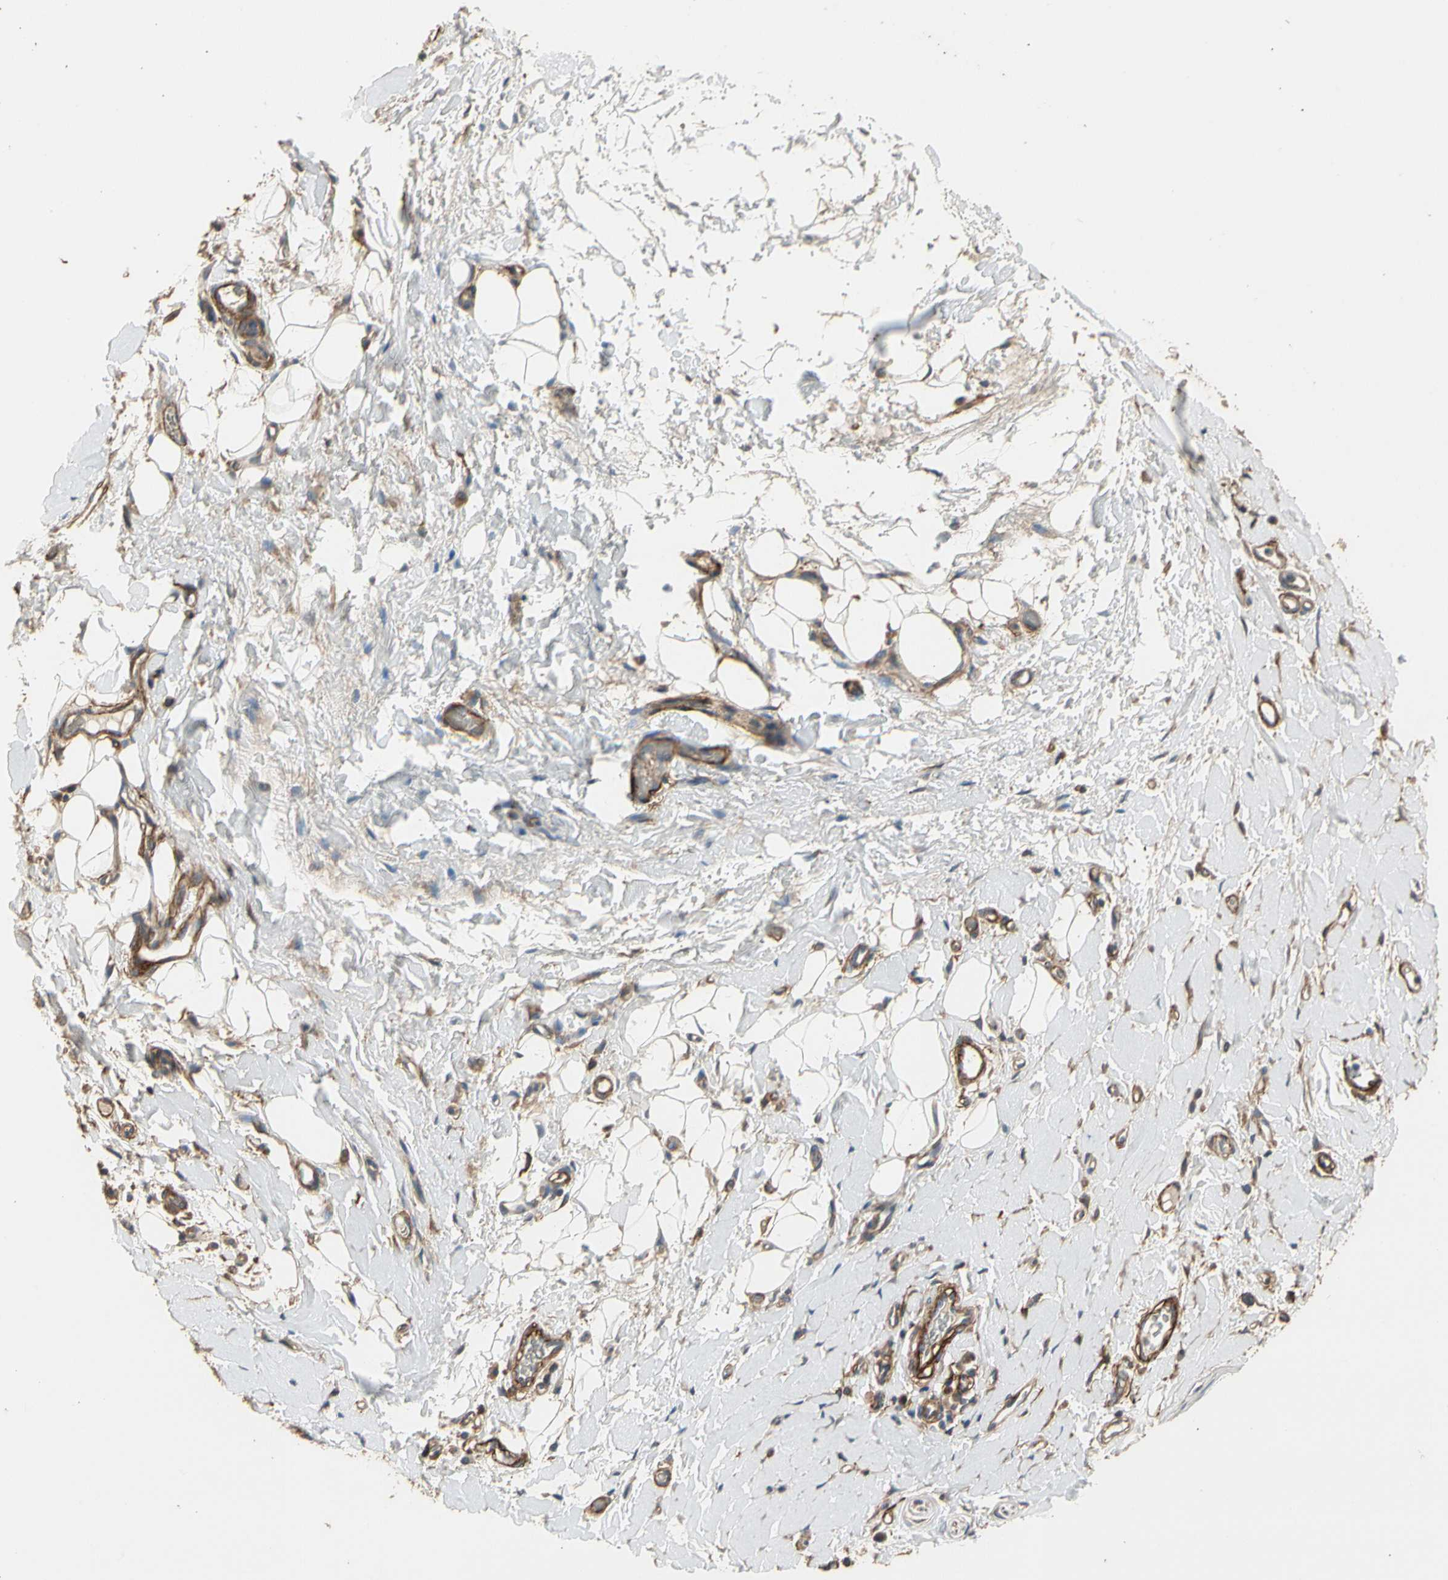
{"staining": {"intensity": "moderate", "quantity": "25%-75%", "location": "cytoplasmic/membranous"}, "tissue": "adipose tissue", "cell_type": "Adipocytes", "image_type": "normal", "snomed": [{"axis": "morphology", "description": "Normal tissue, NOS"}, {"axis": "morphology", "description": "Adenocarcinoma, NOS"}, {"axis": "topography", "description": "Esophagus"}], "caption": "Immunohistochemistry staining of normal adipose tissue, which shows medium levels of moderate cytoplasmic/membranous staining in approximately 25%-75% of adipocytes indicating moderate cytoplasmic/membranous protein staining. The staining was performed using DAB (brown) for protein detection and nuclei were counterstained in hematoxylin (blue).", "gene": "SUSD2", "patient": {"sex": "male", "age": 62}}